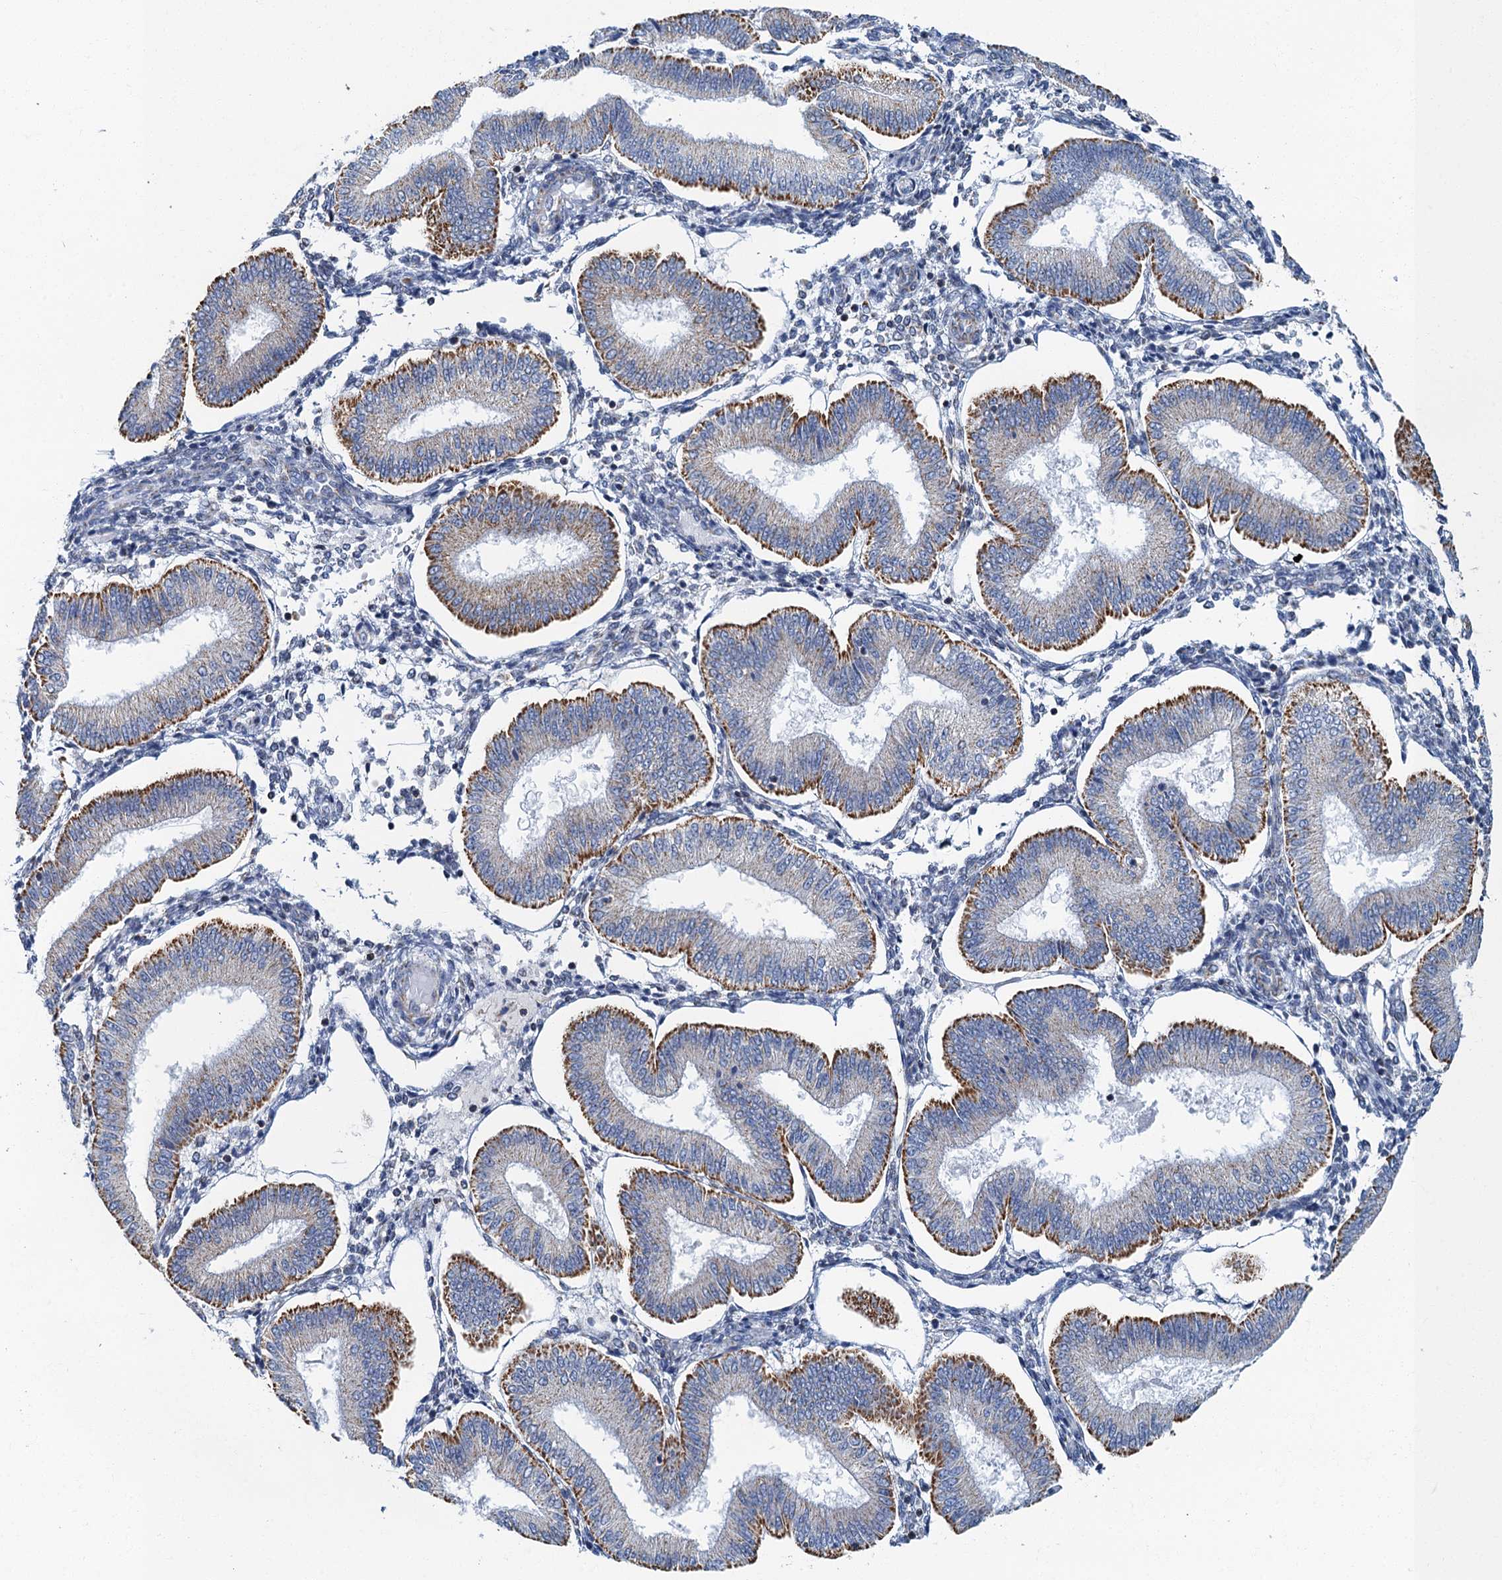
{"staining": {"intensity": "negative", "quantity": "none", "location": "none"}, "tissue": "endometrium", "cell_type": "Cells in endometrial stroma", "image_type": "normal", "snomed": [{"axis": "morphology", "description": "Normal tissue, NOS"}, {"axis": "topography", "description": "Endometrium"}], "caption": "High magnification brightfield microscopy of benign endometrium stained with DAB (brown) and counterstained with hematoxylin (blue): cells in endometrial stroma show no significant expression.", "gene": "RAD9B", "patient": {"sex": "female", "age": 39}}